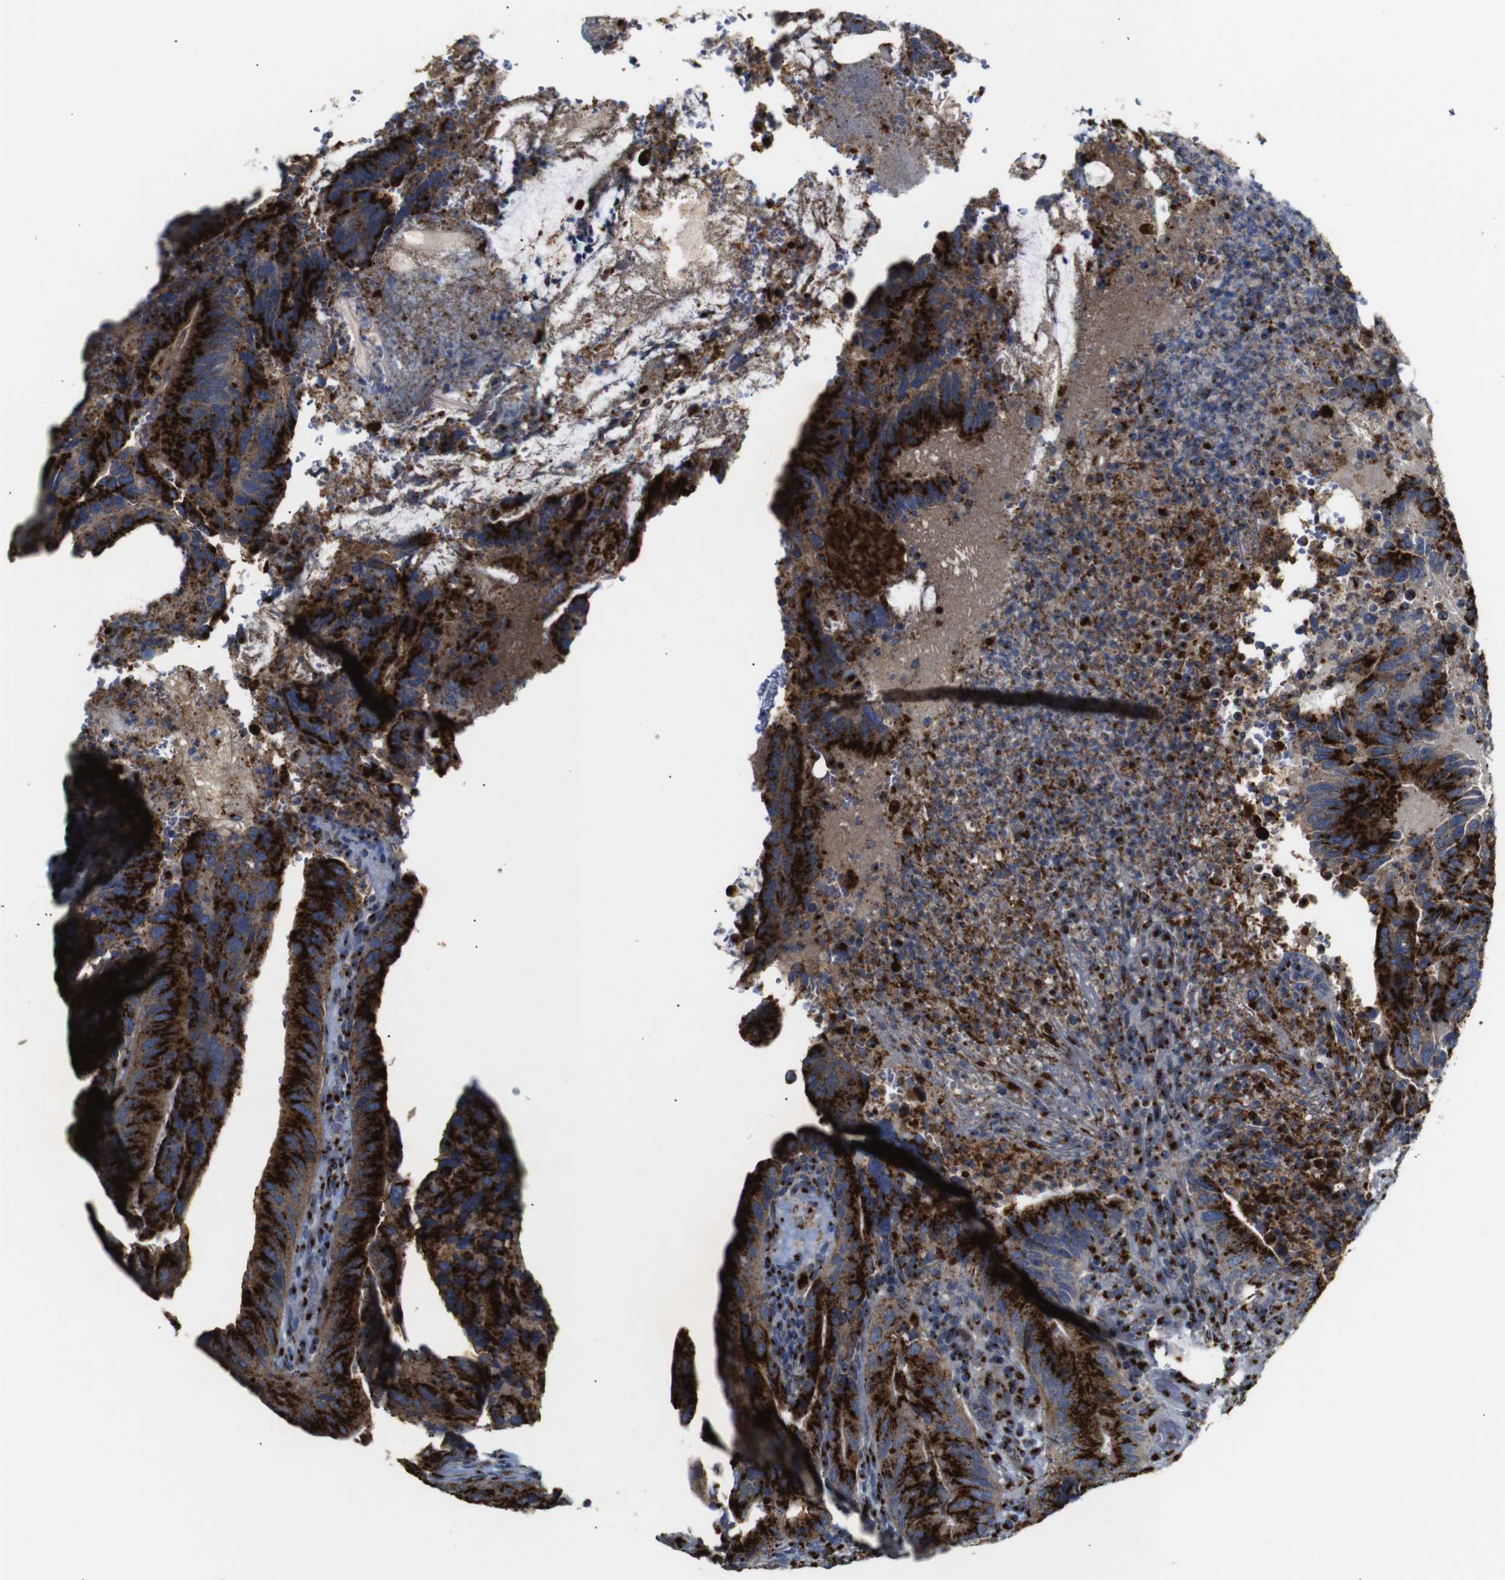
{"staining": {"intensity": "strong", "quantity": ">75%", "location": "cytoplasmic/membranous"}, "tissue": "colorectal cancer", "cell_type": "Tumor cells", "image_type": "cancer", "snomed": [{"axis": "morphology", "description": "Normal tissue, NOS"}, {"axis": "morphology", "description": "Adenocarcinoma, NOS"}, {"axis": "topography", "description": "Colon"}], "caption": "Strong cytoplasmic/membranous positivity is present in approximately >75% of tumor cells in adenocarcinoma (colorectal).", "gene": "TGOLN2", "patient": {"sex": "male", "age": 56}}